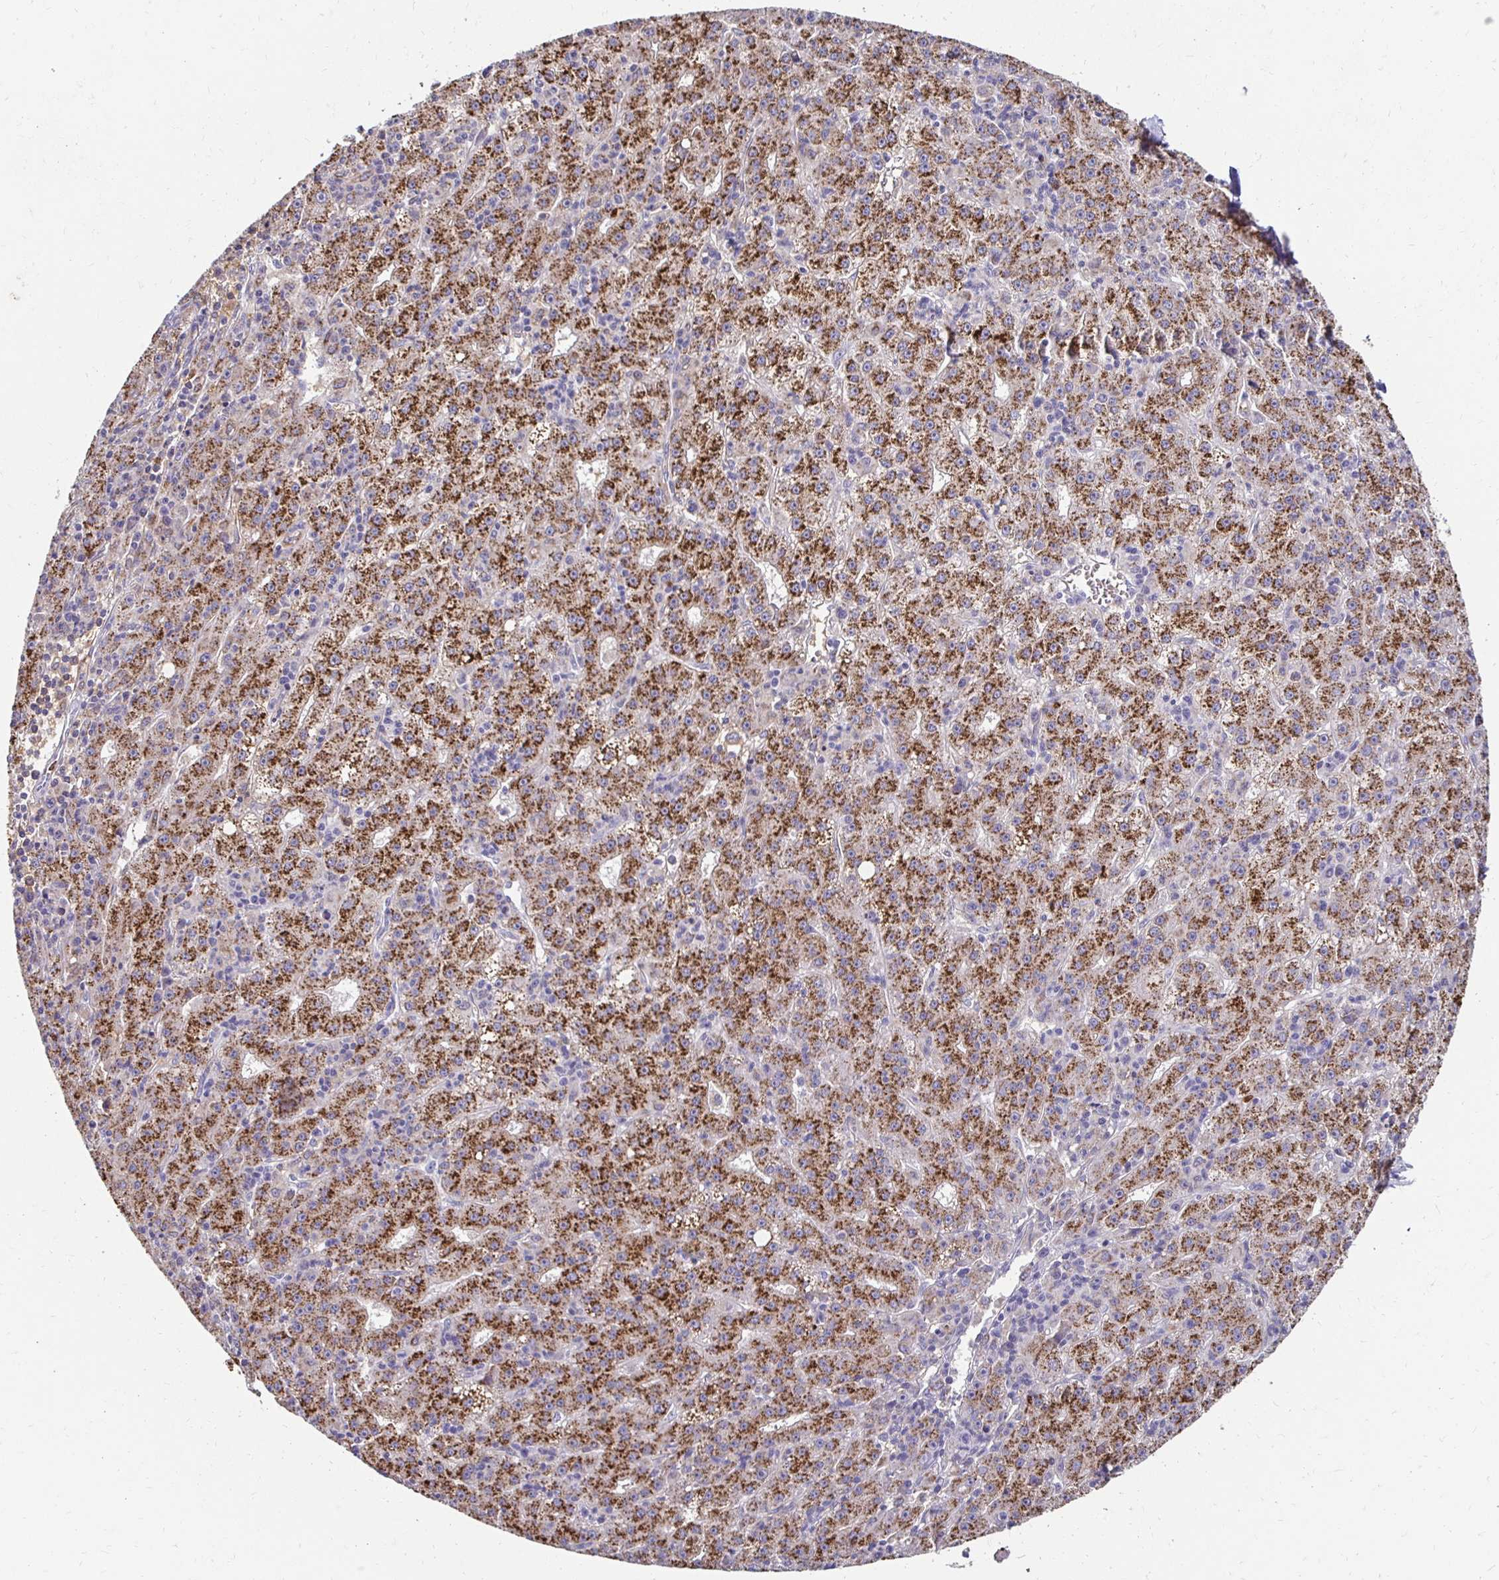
{"staining": {"intensity": "strong", "quantity": ">75%", "location": "cytoplasmic/membranous"}, "tissue": "liver cancer", "cell_type": "Tumor cells", "image_type": "cancer", "snomed": [{"axis": "morphology", "description": "Carcinoma, Hepatocellular, NOS"}, {"axis": "topography", "description": "Liver"}], "caption": "This micrograph reveals liver hepatocellular carcinoma stained with immunohistochemistry to label a protein in brown. The cytoplasmic/membranous of tumor cells show strong positivity for the protein. Nuclei are counter-stained blue.", "gene": "GK2", "patient": {"sex": "male", "age": 76}}